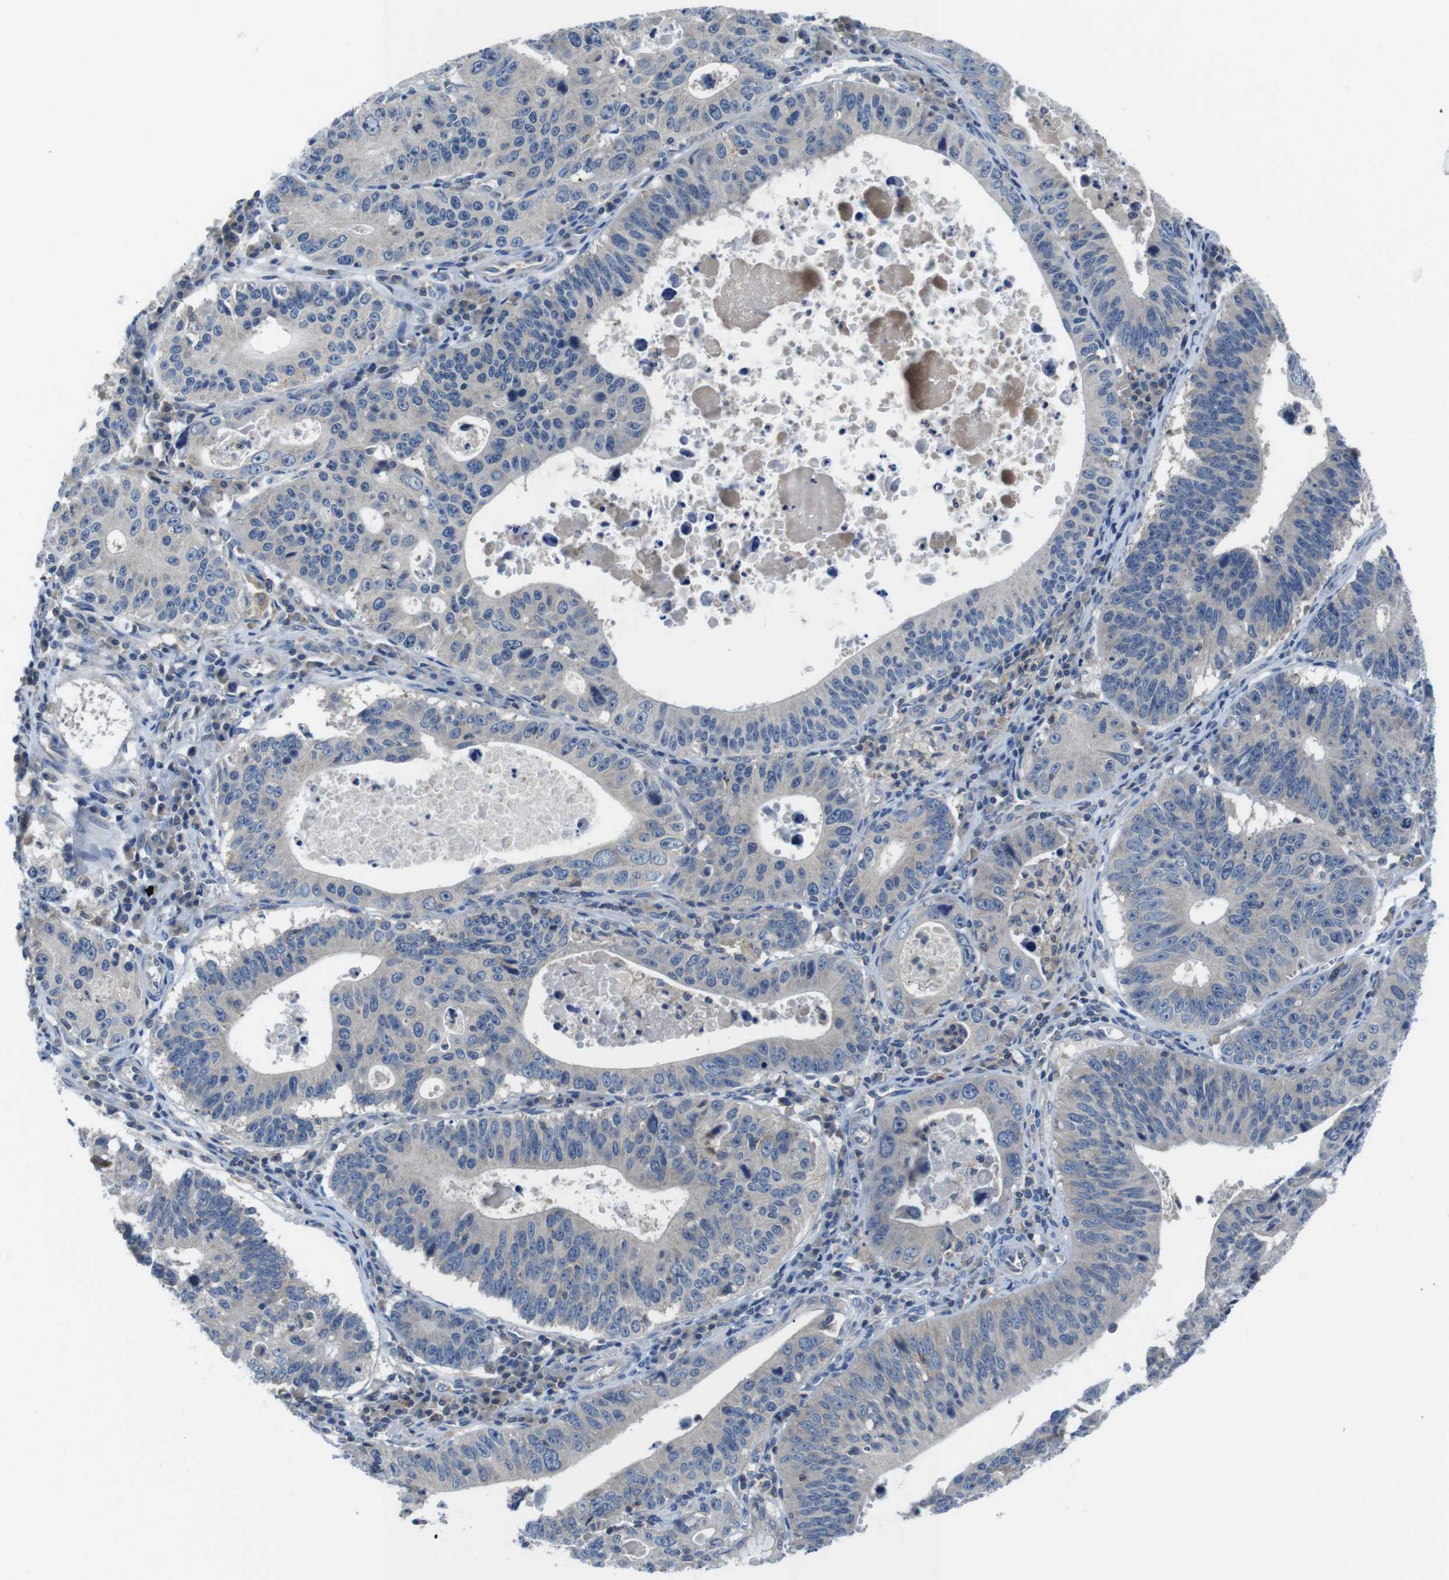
{"staining": {"intensity": "negative", "quantity": "none", "location": "none"}, "tissue": "stomach cancer", "cell_type": "Tumor cells", "image_type": "cancer", "snomed": [{"axis": "morphology", "description": "Adenocarcinoma, NOS"}, {"axis": "topography", "description": "Stomach"}], "caption": "Protein analysis of stomach adenocarcinoma demonstrates no significant positivity in tumor cells. (Immunohistochemistry, brightfield microscopy, high magnification).", "gene": "PIK3CD", "patient": {"sex": "male", "age": 59}}